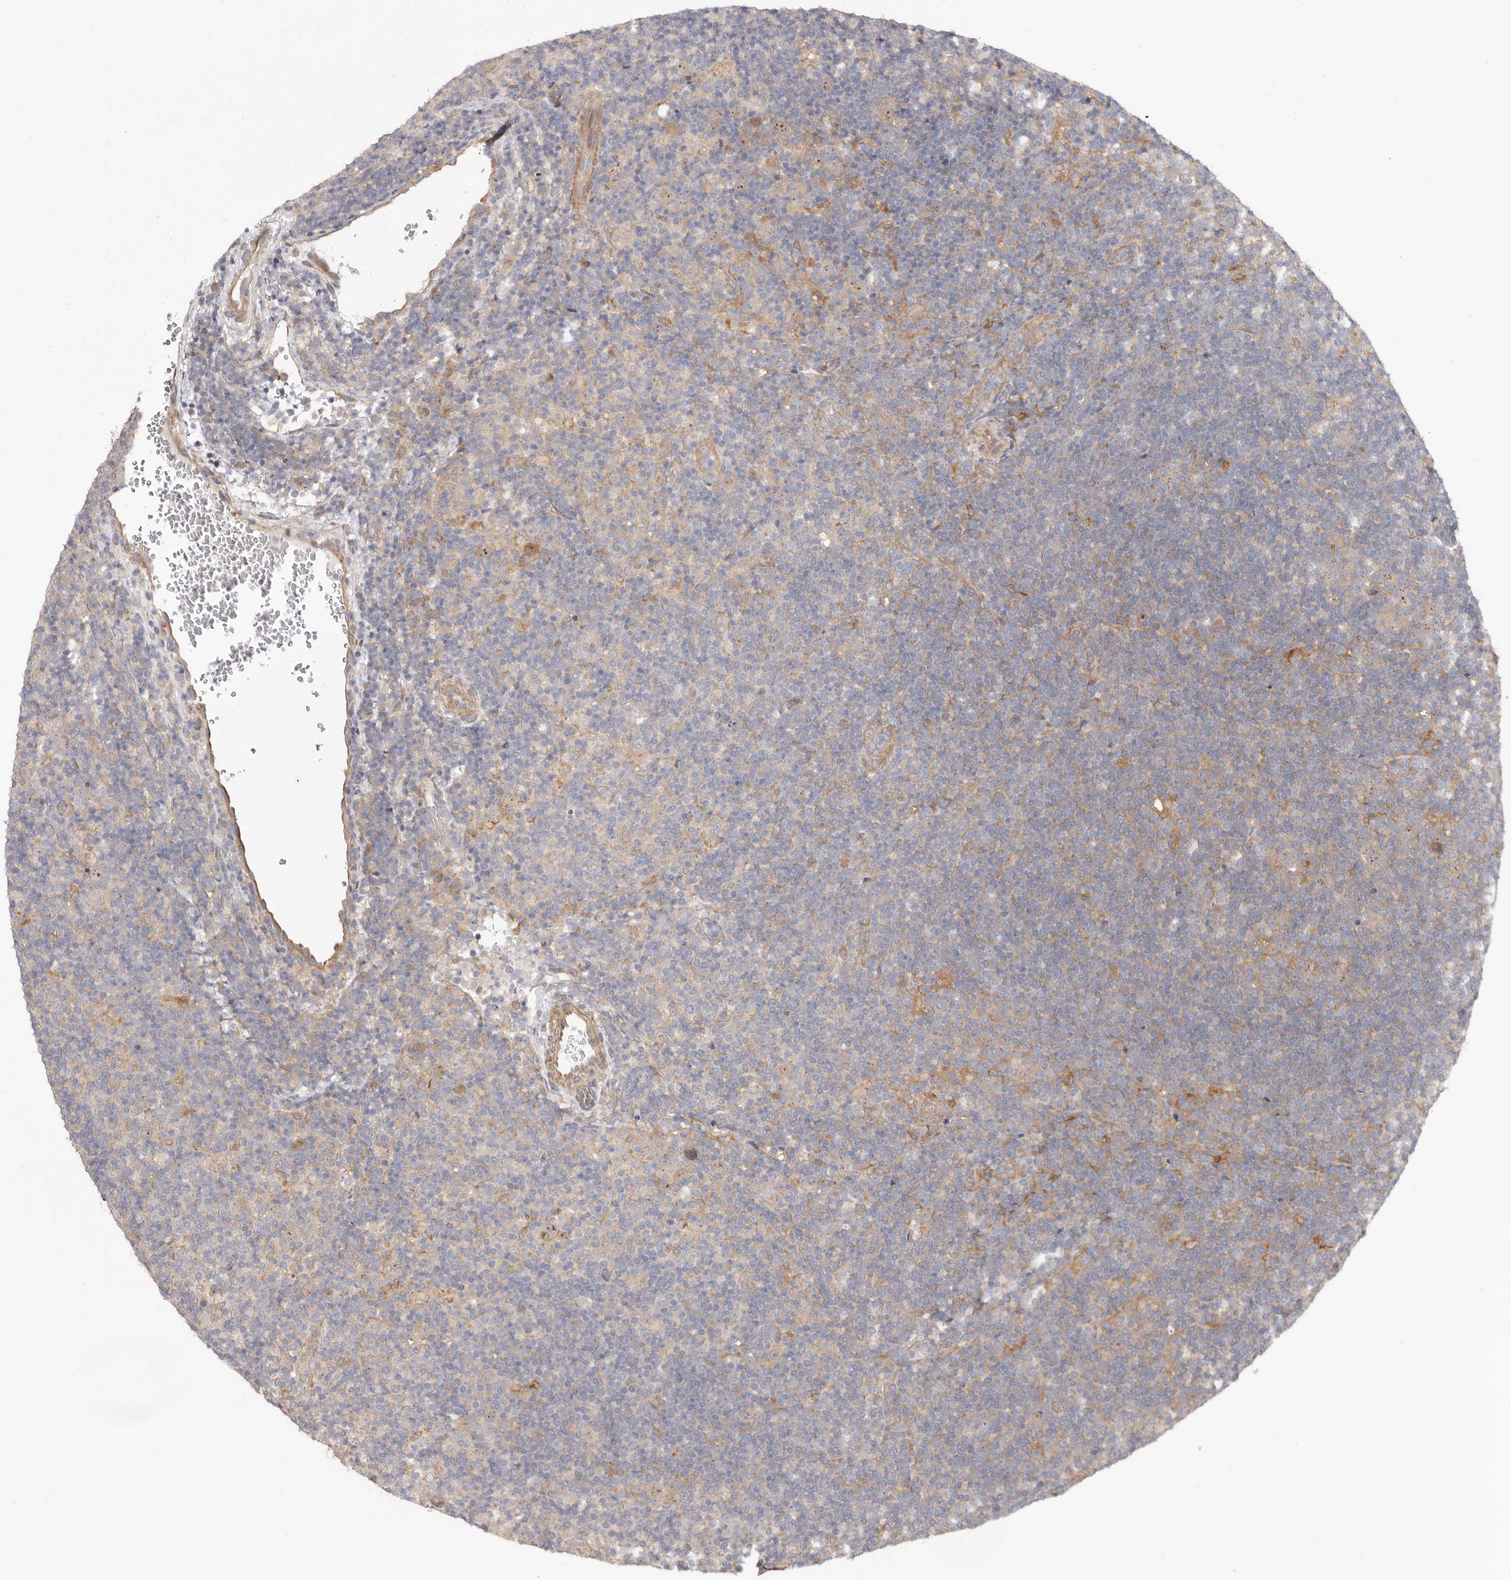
{"staining": {"intensity": "weak", "quantity": "25%-75%", "location": "cytoplasmic/membranous"}, "tissue": "lymphoma", "cell_type": "Tumor cells", "image_type": "cancer", "snomed": [{"axis": "morphology", "description": "Hodgkin's disease, NOS"}, {"axis": "topography", "description": "Lymph node"}], "caption": "About 25%-75% of tumor cells in Hodgkin's disease exhibit weak cytoplasmic/membranous protein expression as visualized by brown immunohistochemical staining.", "gene": "GPATCH4", "patient": {"sex": "female", "age": 57}}